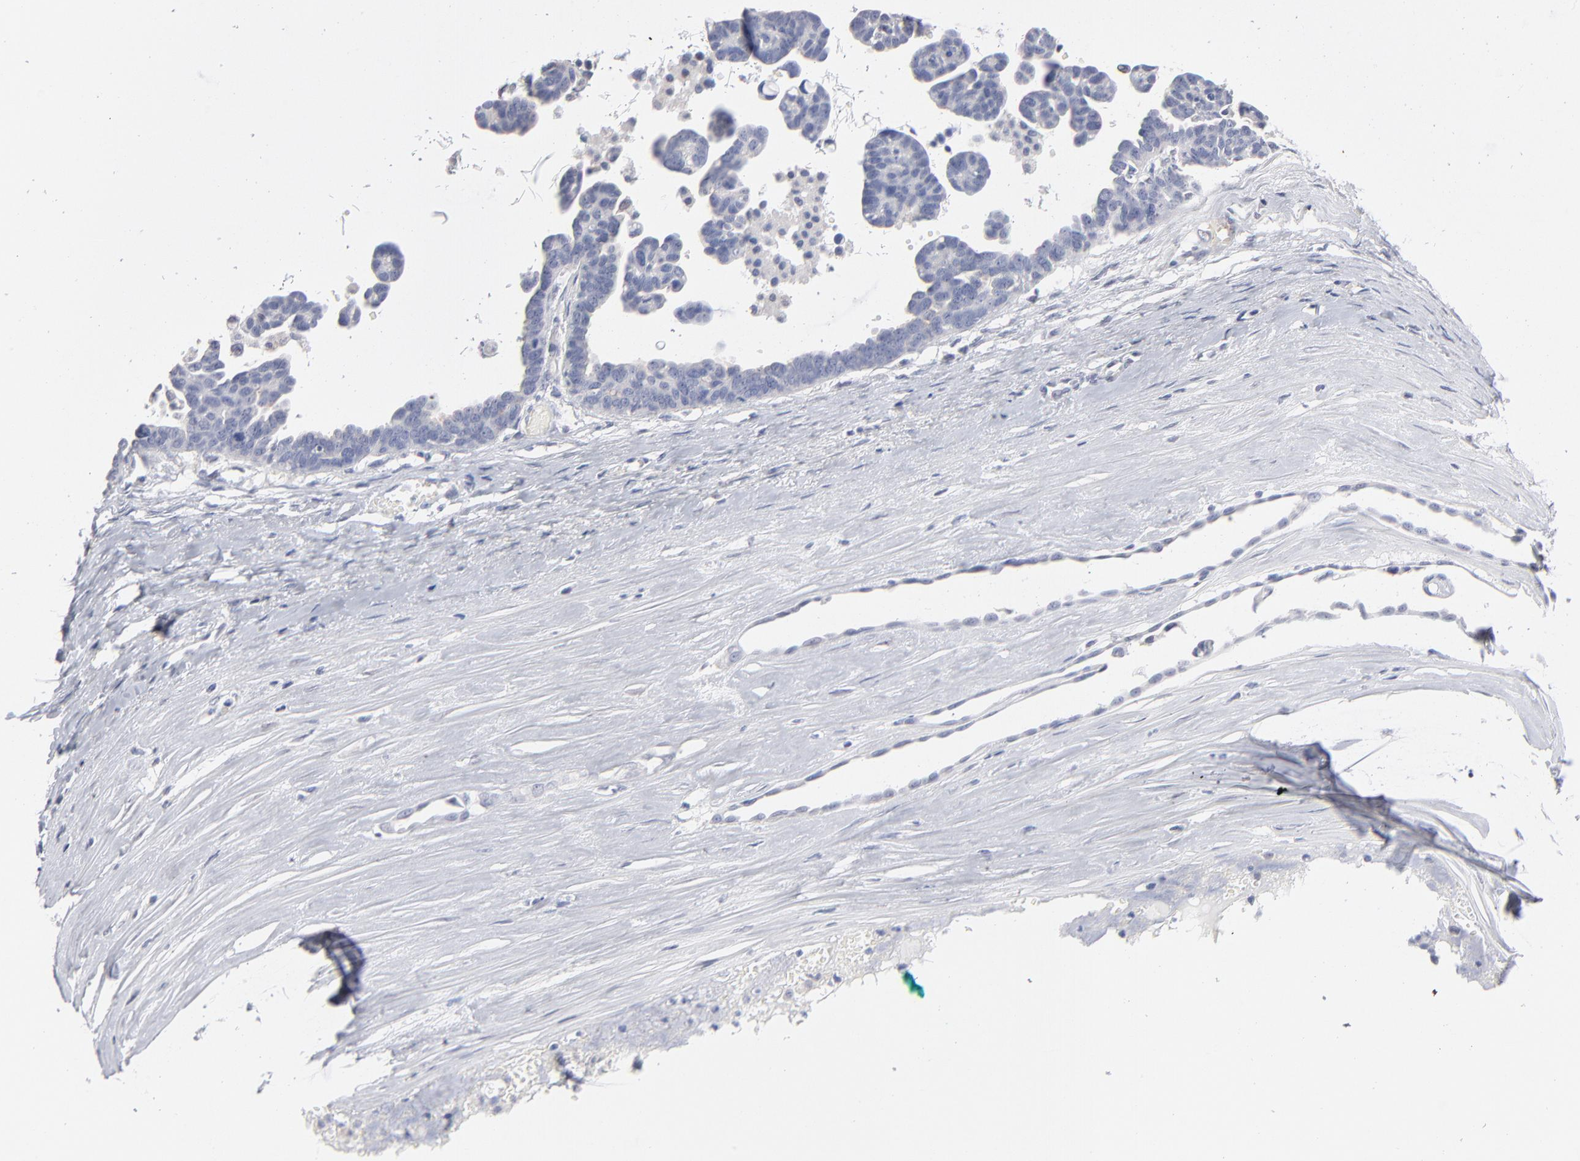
{"staining": {"intensity": "negative", "quantity": "none", "location": "none"}, "tissue": "ovarian cancer", "cell_type": "Tumor cells", "image_type": "cancer", "snomed": [{"axis": "morphology", "description": "Cystadenocarcinoma, serous, NOS"}, {"axis": "topography", "description": "Ovary"}], "caption": "This is an immunohistochemistry micrograph of human ovarian cancer. There is no expression in tumor cells.", "gene": "RBM3", "patient": {"sex": "female", "age": 54}}